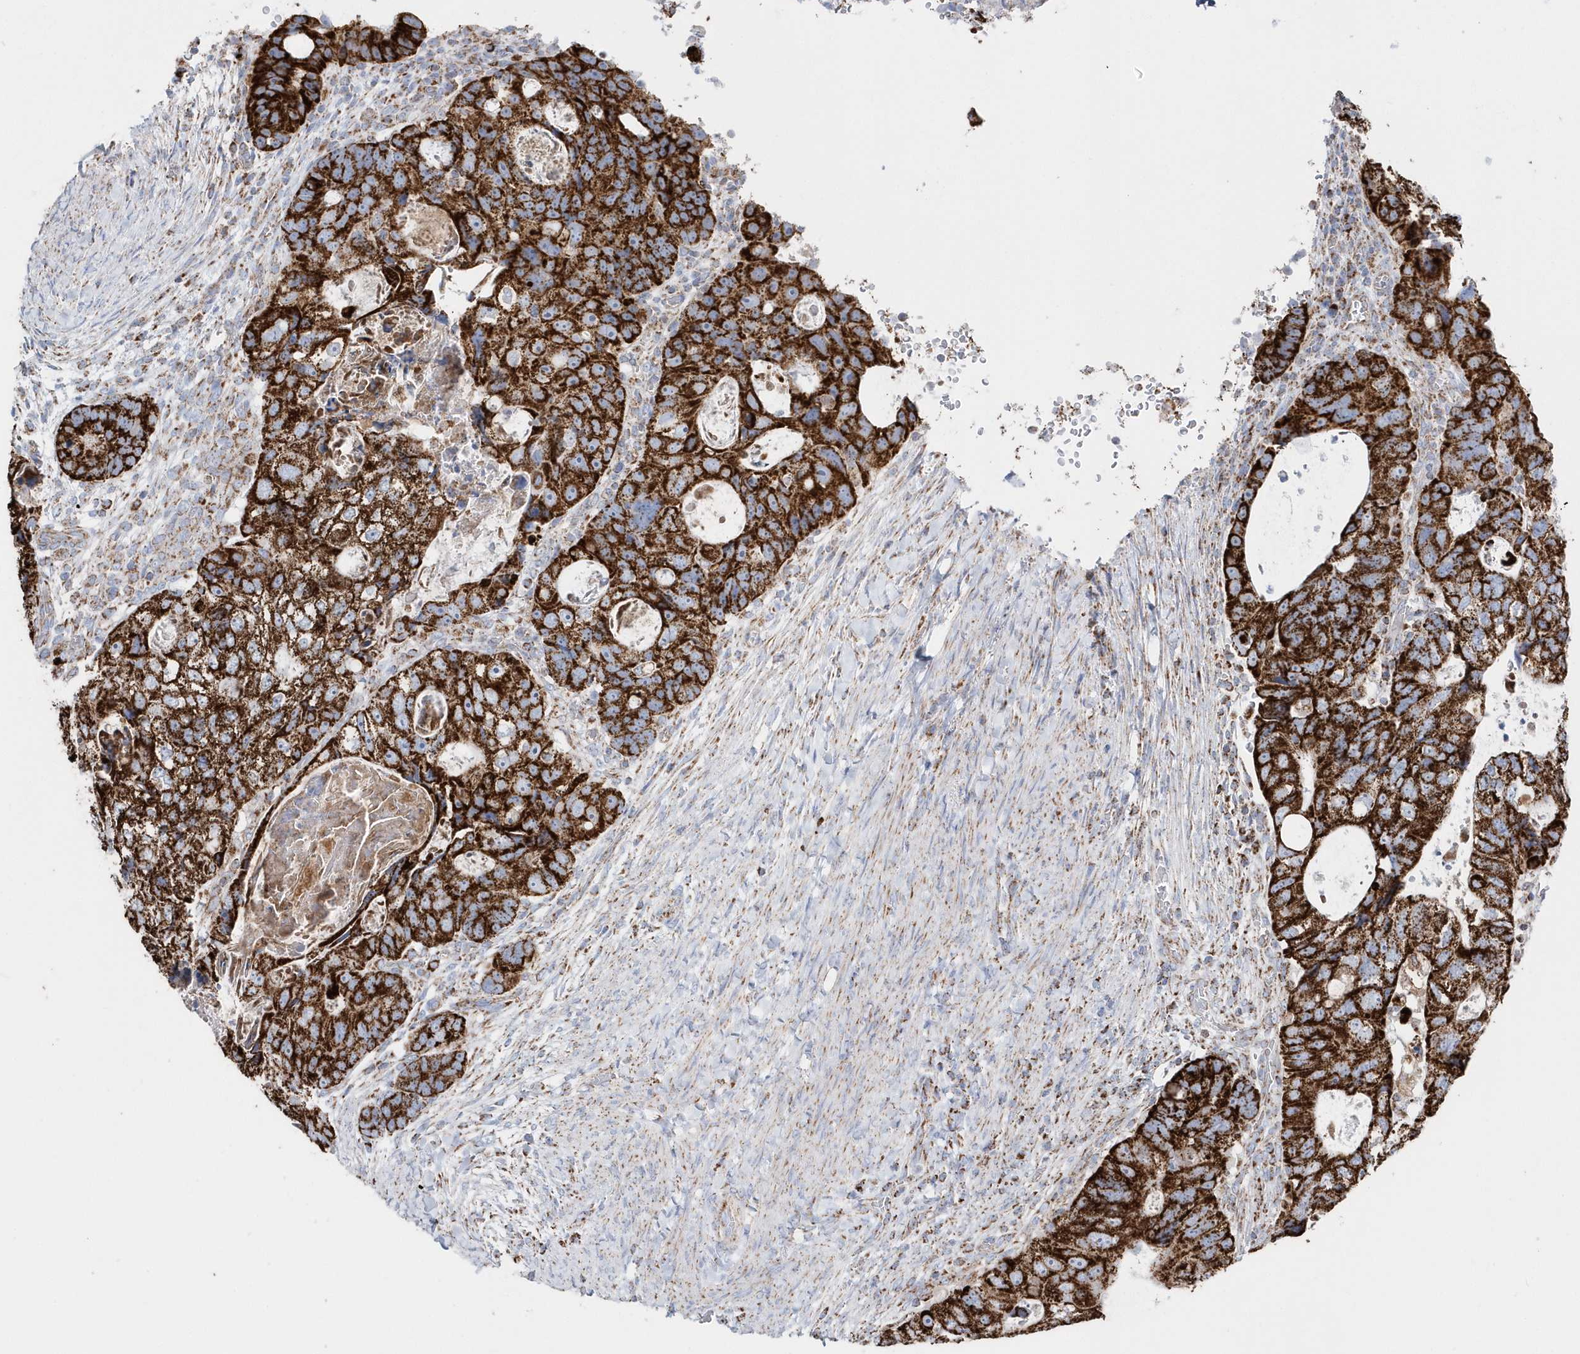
{"staining": {"intensity": "strong", "quantity": ">75%", "location": "cytoplasmic/membranous"}, "tissue": "colorectal cancer", "cell_type": "Tumor cells", "image_type": "cancer", "snomed": [{"axis": "morphology", "description": "Adenocarcinoma, NOS"}, {"axis": "topography", "description": "Rectum"}], "caption": "Strong cytoplasmic/membranous positivity is seen in approximately >75% of tumor cells in colorectal cancer.", "gene": "TMCO6", "patient": {"sex": "male", "age": 59}}